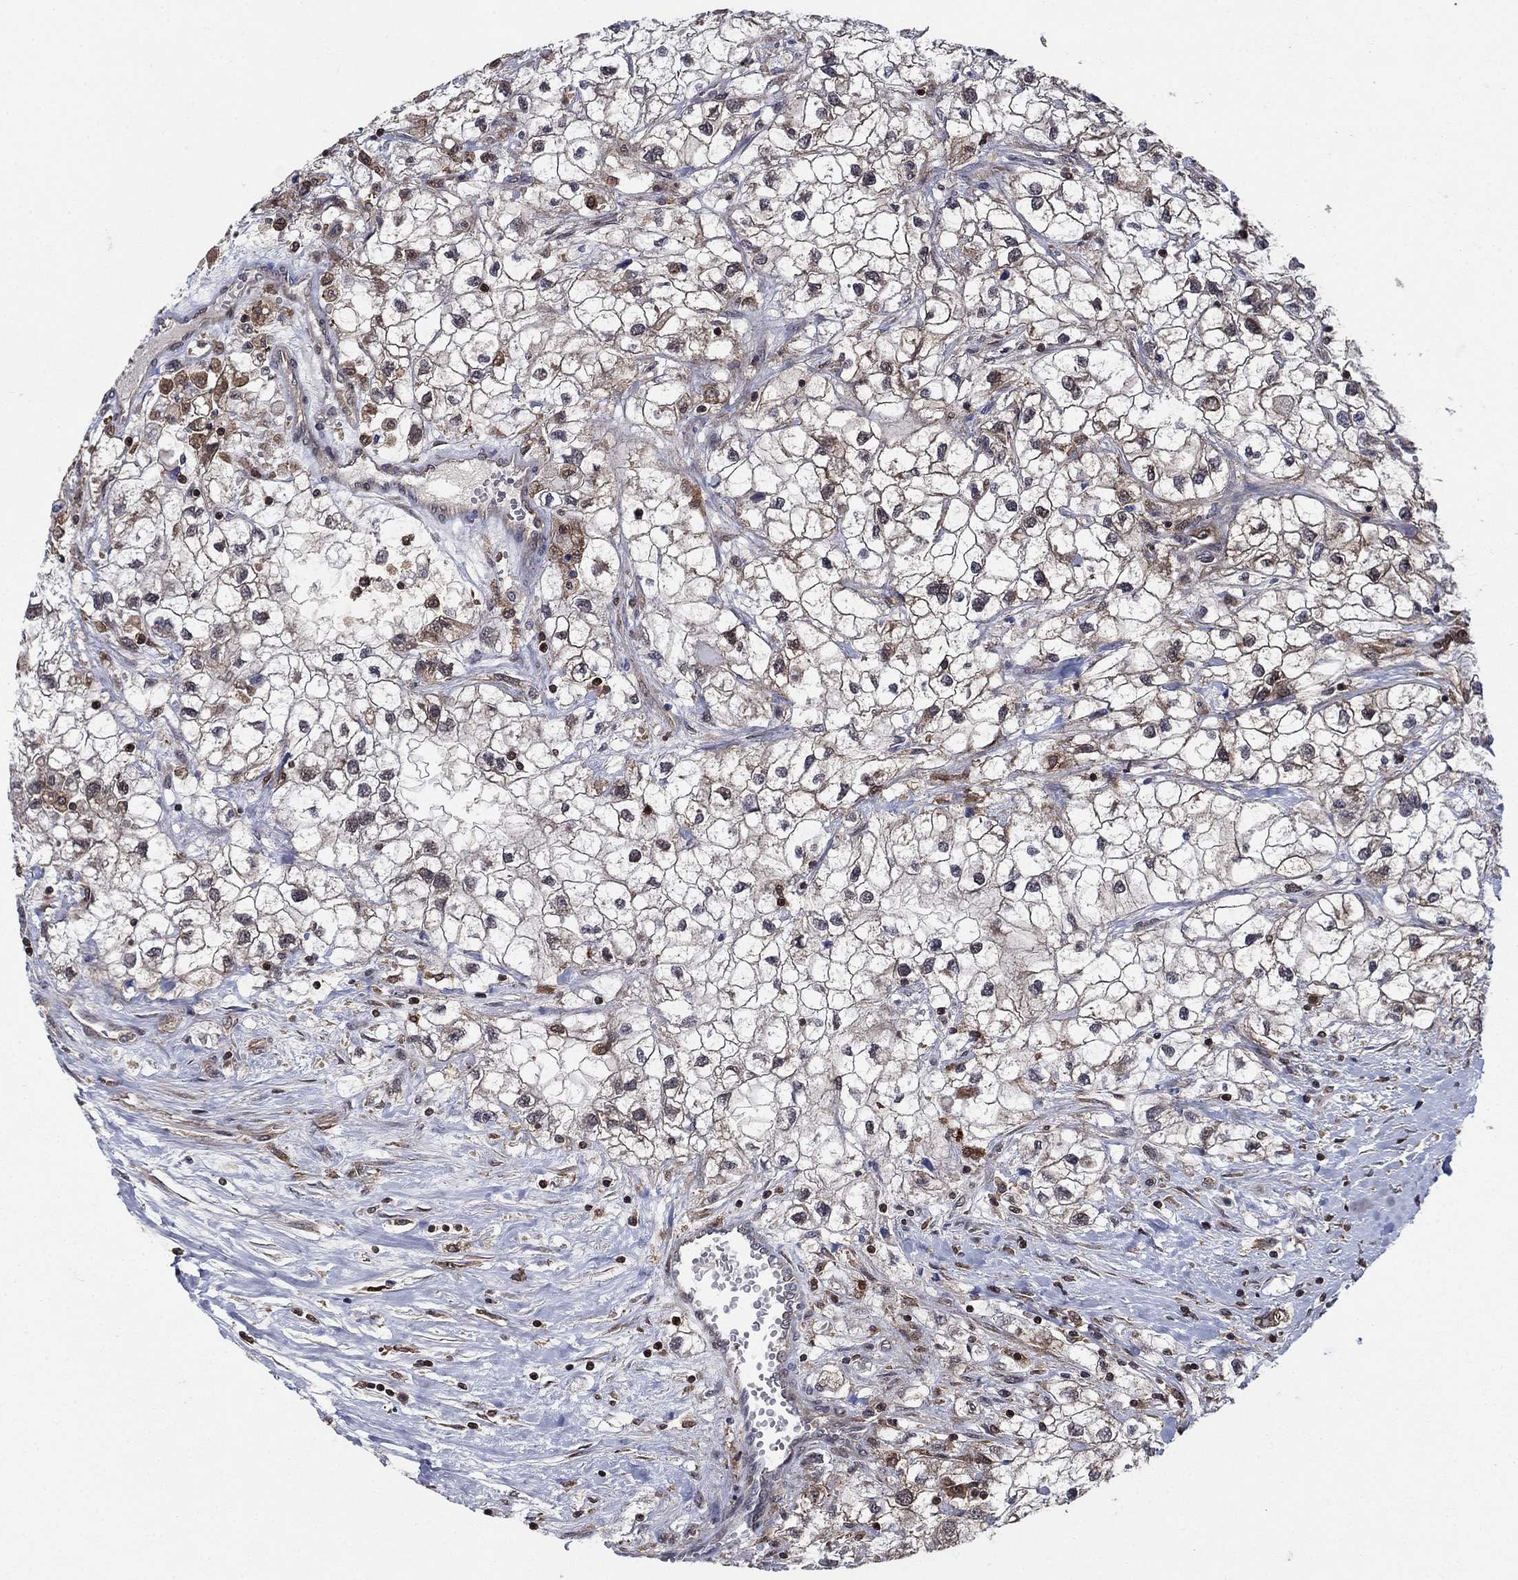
{"staining": {"intensity": "moderate", "quantity": "25%-75%", "location": "cytoplasmic/membranous"}, "tissue": "renal cancer", "cell_type": "Tumor cells", "image_type": "cancer", "snomed": [{"axis": "morphology", "description": "Adenocarcinoma, NOS"}, {"axis": "topography", "description": "Kidney"}], "caption": "Tumor cells show medium levels of moderate cytoplasmic/membranous positivity in about 25%-75% of cells in human adenocarcinoma (renal).", "gene": "CACYBP", "patient": {"sex": "male", "age": 59}}